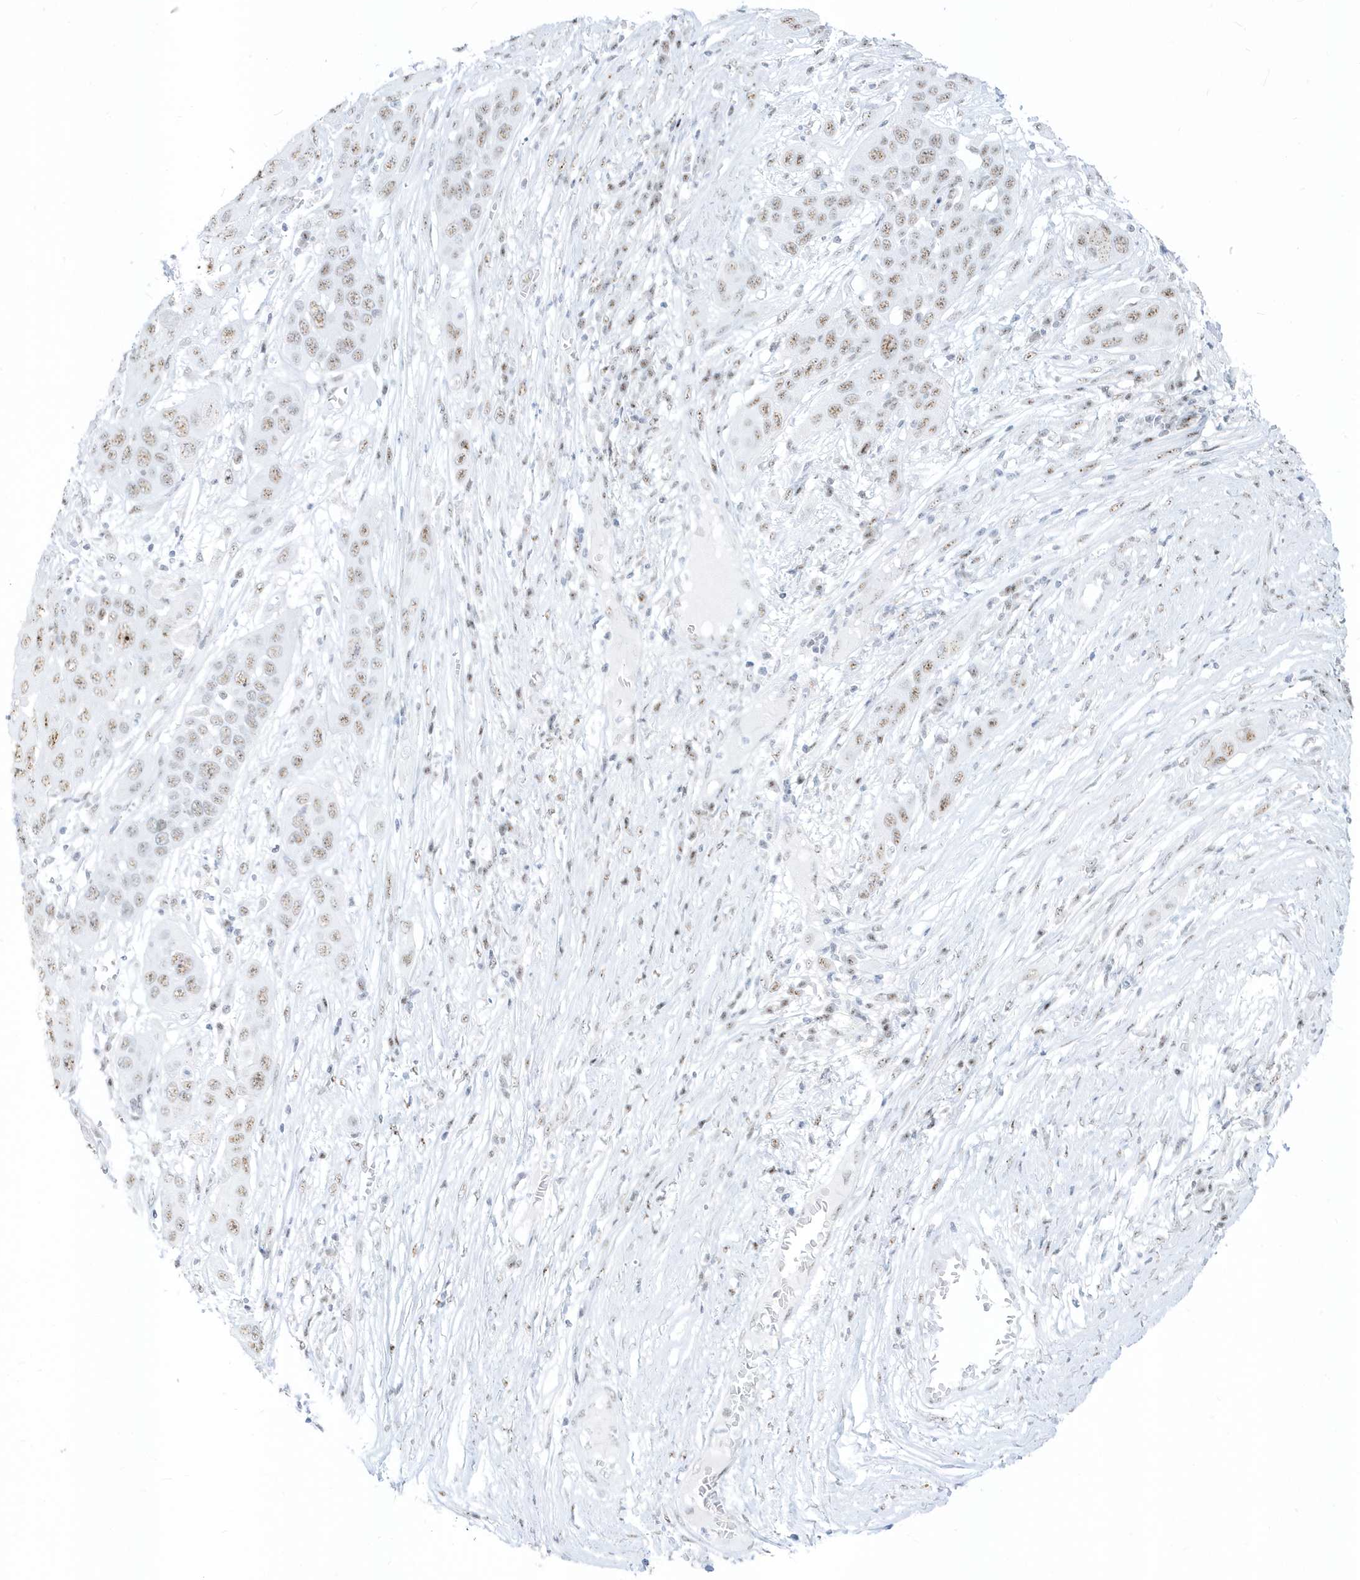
{"staining": {"intensity": "moderate", "quantity": ">75%", "location": "nuclear"}, "tissue": "skin cancer", "cell_type": "Tumor cells", "image_type": "cancer", "snomed": [{"axis": "morphology", "description": "Squamous cell carcinoma, NOS"}, {"axis": "topography", "description": "Skin"}], "caption": "Squamous cell carcinoma (skin) tissue reveals moderate nuclear staining in approximately >75% of tumor cells", "gene": "PLEKHN1", "patient": {"sex": "male", "age": 55}}